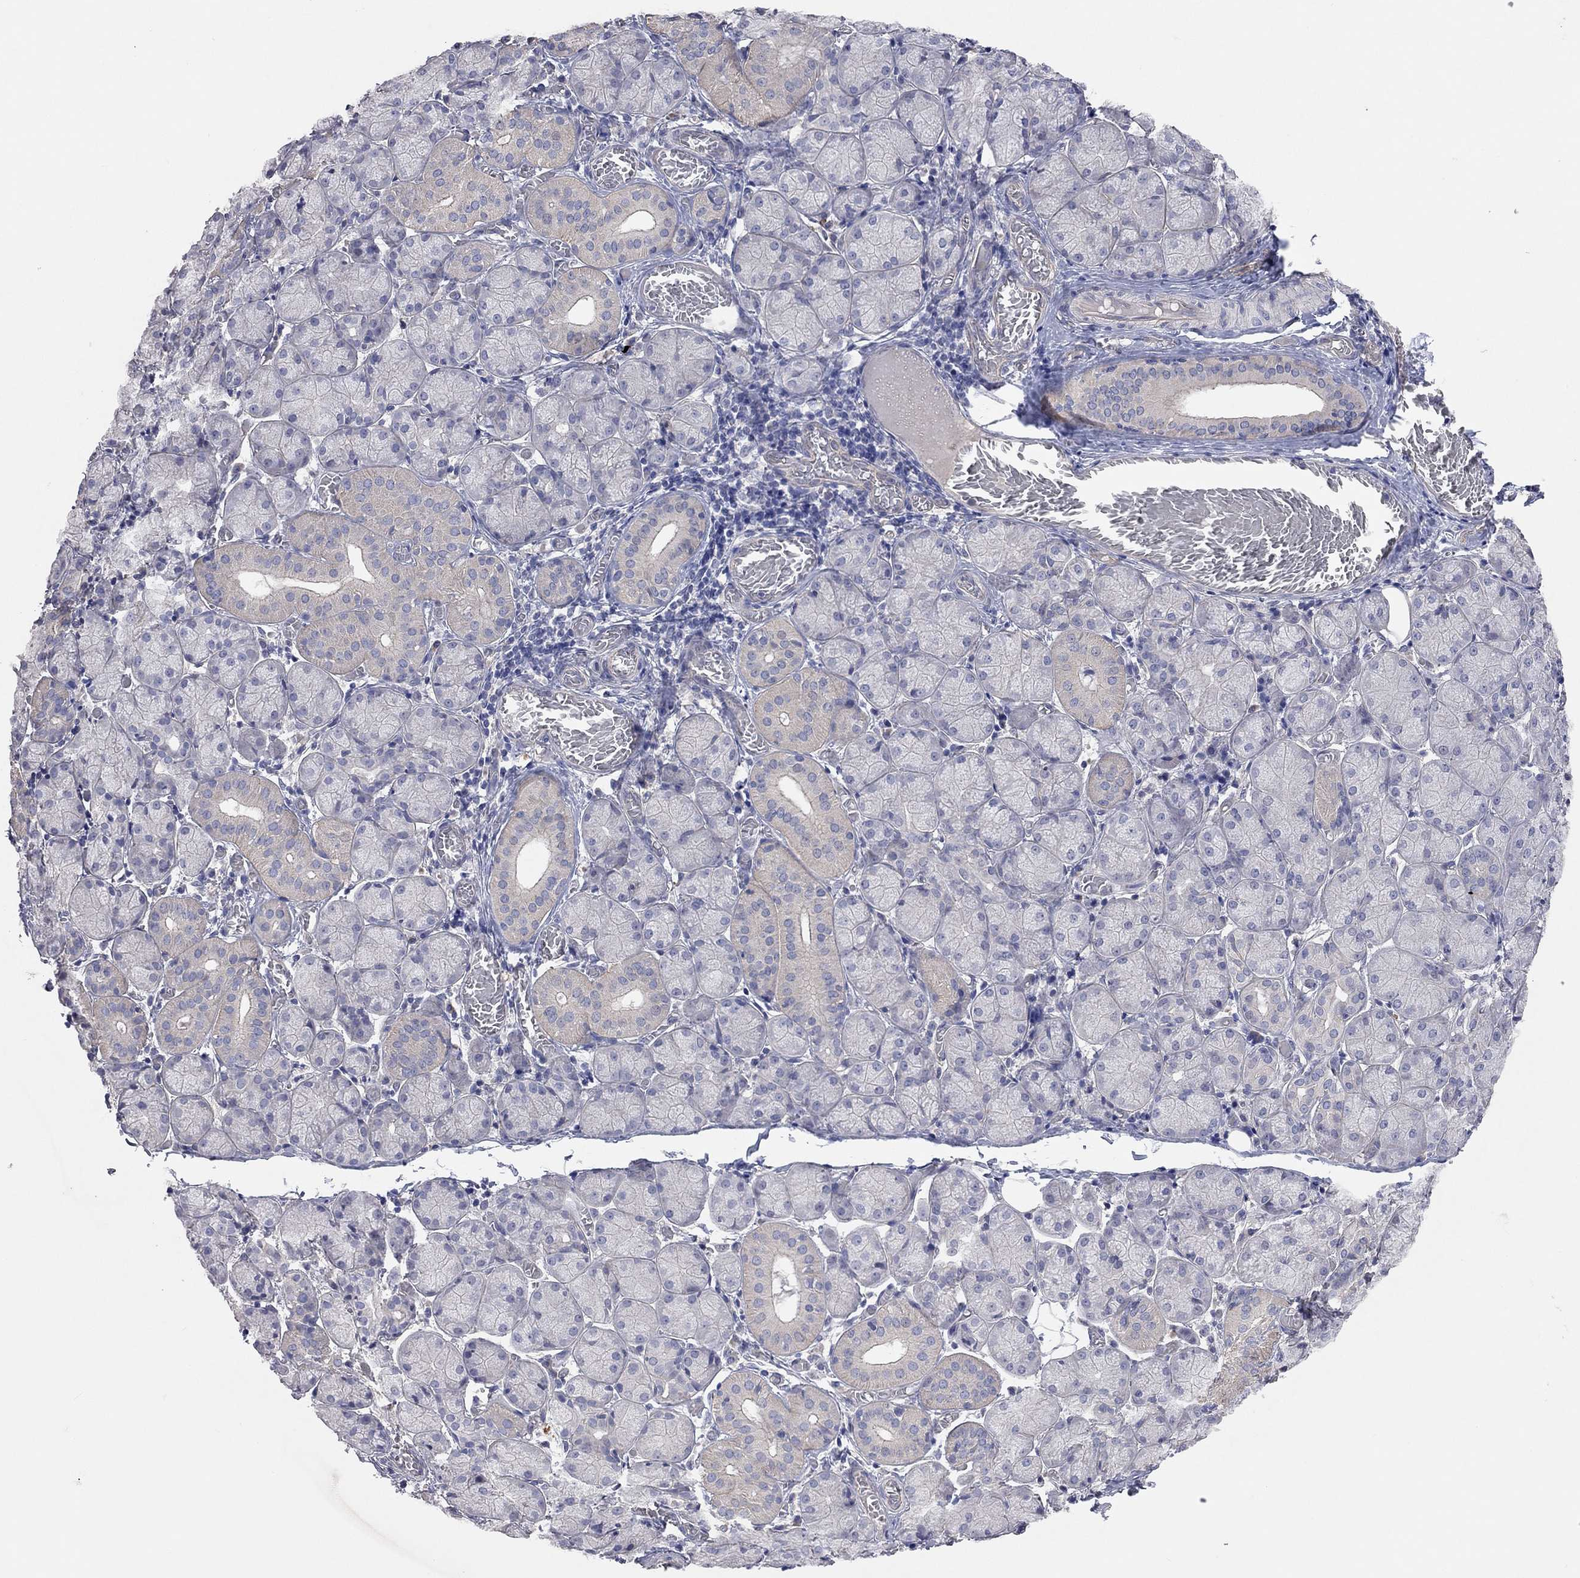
{"staining": {"intensity": "weak", "quantity": "25%-75%", "location": "cytoplasmic/membranous"}, "tissue": "salivary gland", "cell_type": "Glandular cells", "image_type": "normal", "snomed": [{"axis": "morphology", "description": "Normal tissue, NOS"}, {"axis": "topography", "description": "Salivary gland"}, {"axis": "topography", "description": "Peripheral nerve tissue"}], "caption": "A low amount of weak cytoplasmic/membranous expression is seen in approximately 25%-75% of glandular cells in normal salivary gland. The protein is stained brown, and the nuclei are stained in blue (DAB IHC with brightfield microscopy, high magnification).", "gene": "KCNB1", "patient": {"sex": "female", "age": 24}}